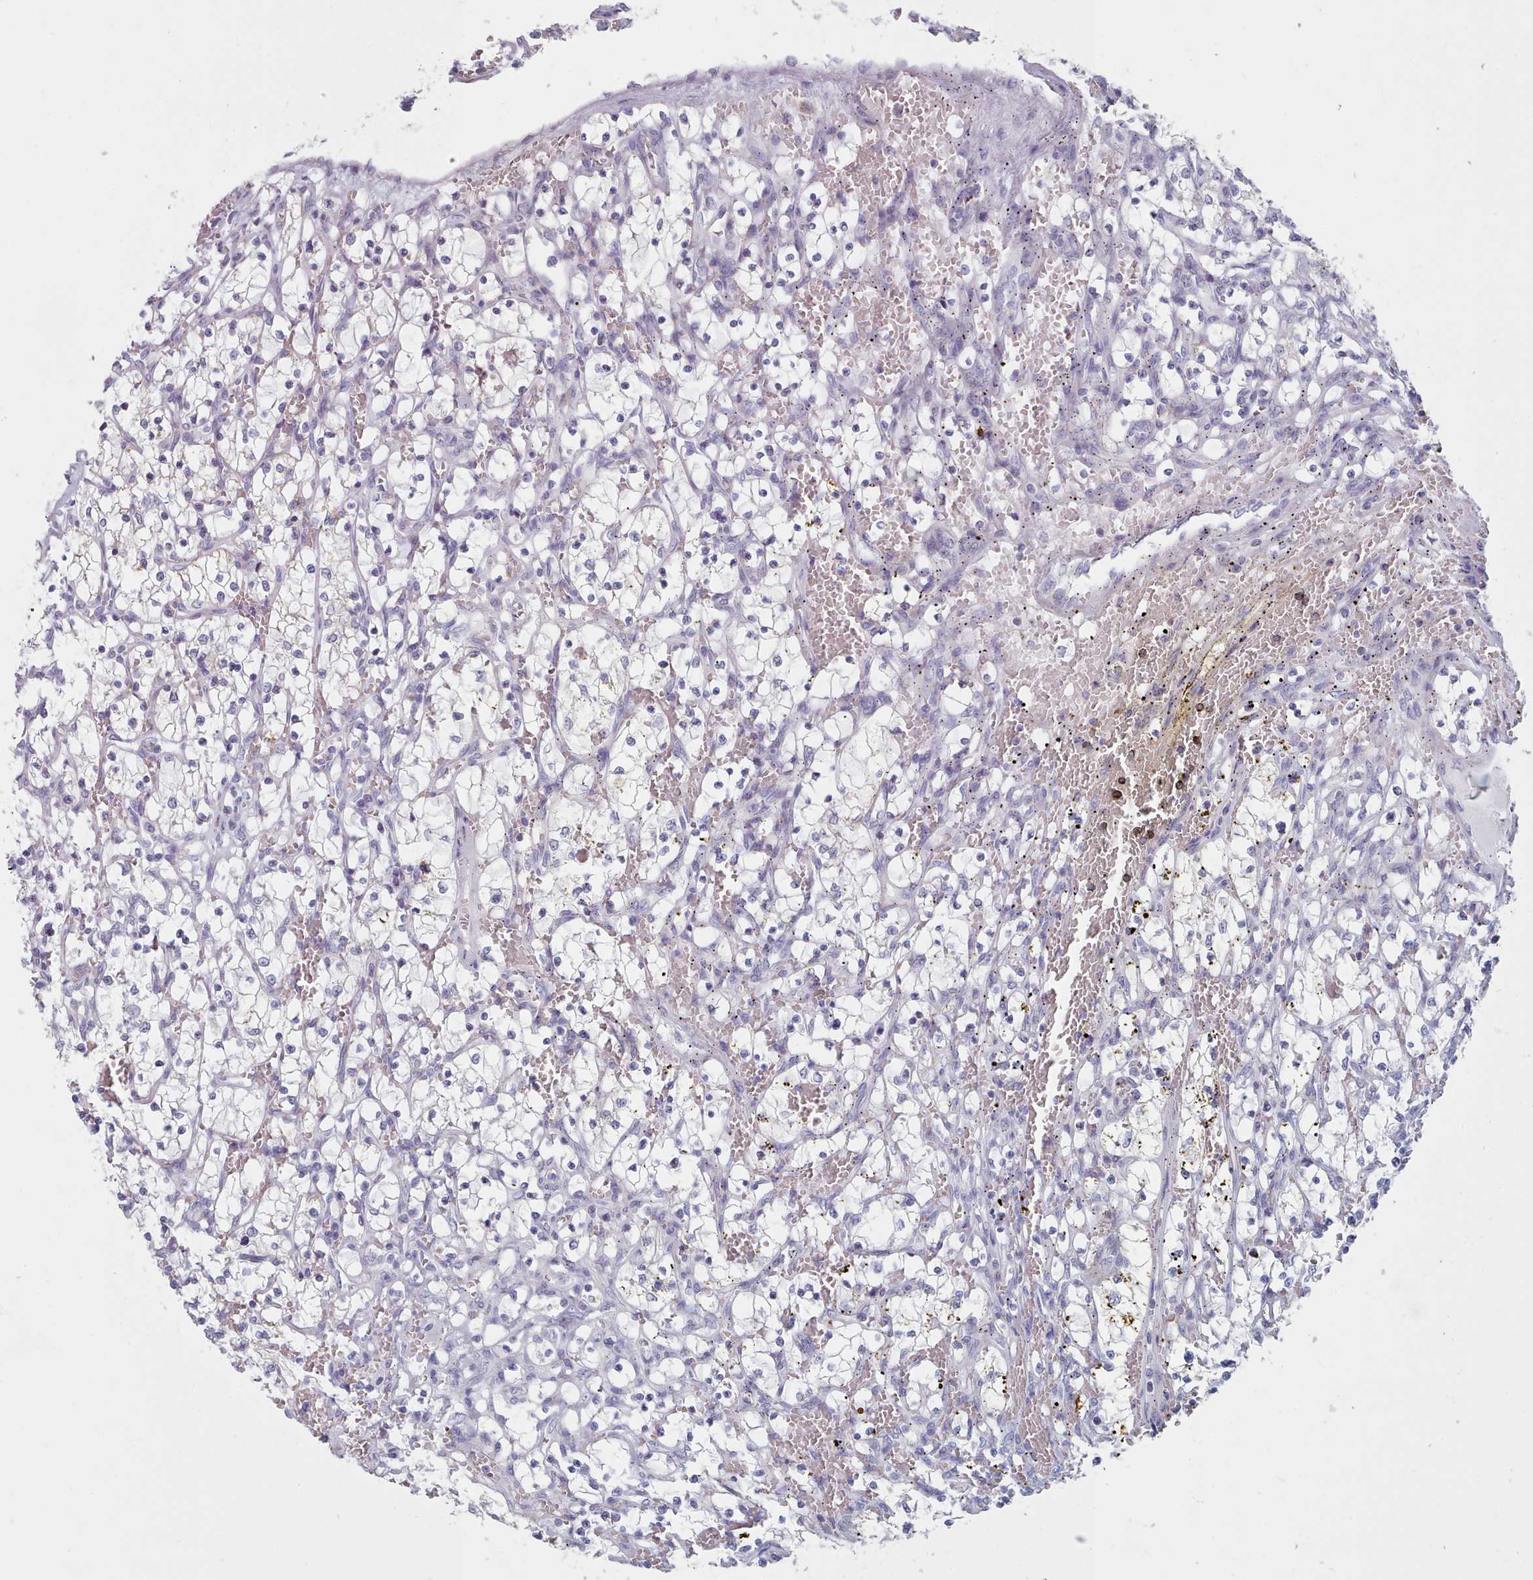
{"staining": {"intensity": "negative", "quantity": "none", "location": "none"}, "tissue": "renal cancer", "cell_type": "Tumor cells", "image_type": "cancer", "snomed": [{"axis": "morphology", "description": "Adenocarcinoma, NOS"}, {"axis": "topography", "description": "Kidney"}], "caption": "Immunohistochemistry (IHC) image of human renal adenocarcinoma stained for a protein (brown), which demonstrates no staining in tumor cells. The staining is performed using DAB brown chromogen with nuclei counter-stained in using hematoxylin.", "gene": "FAM170B", "patient": {"sex": "female", "age": 69}}